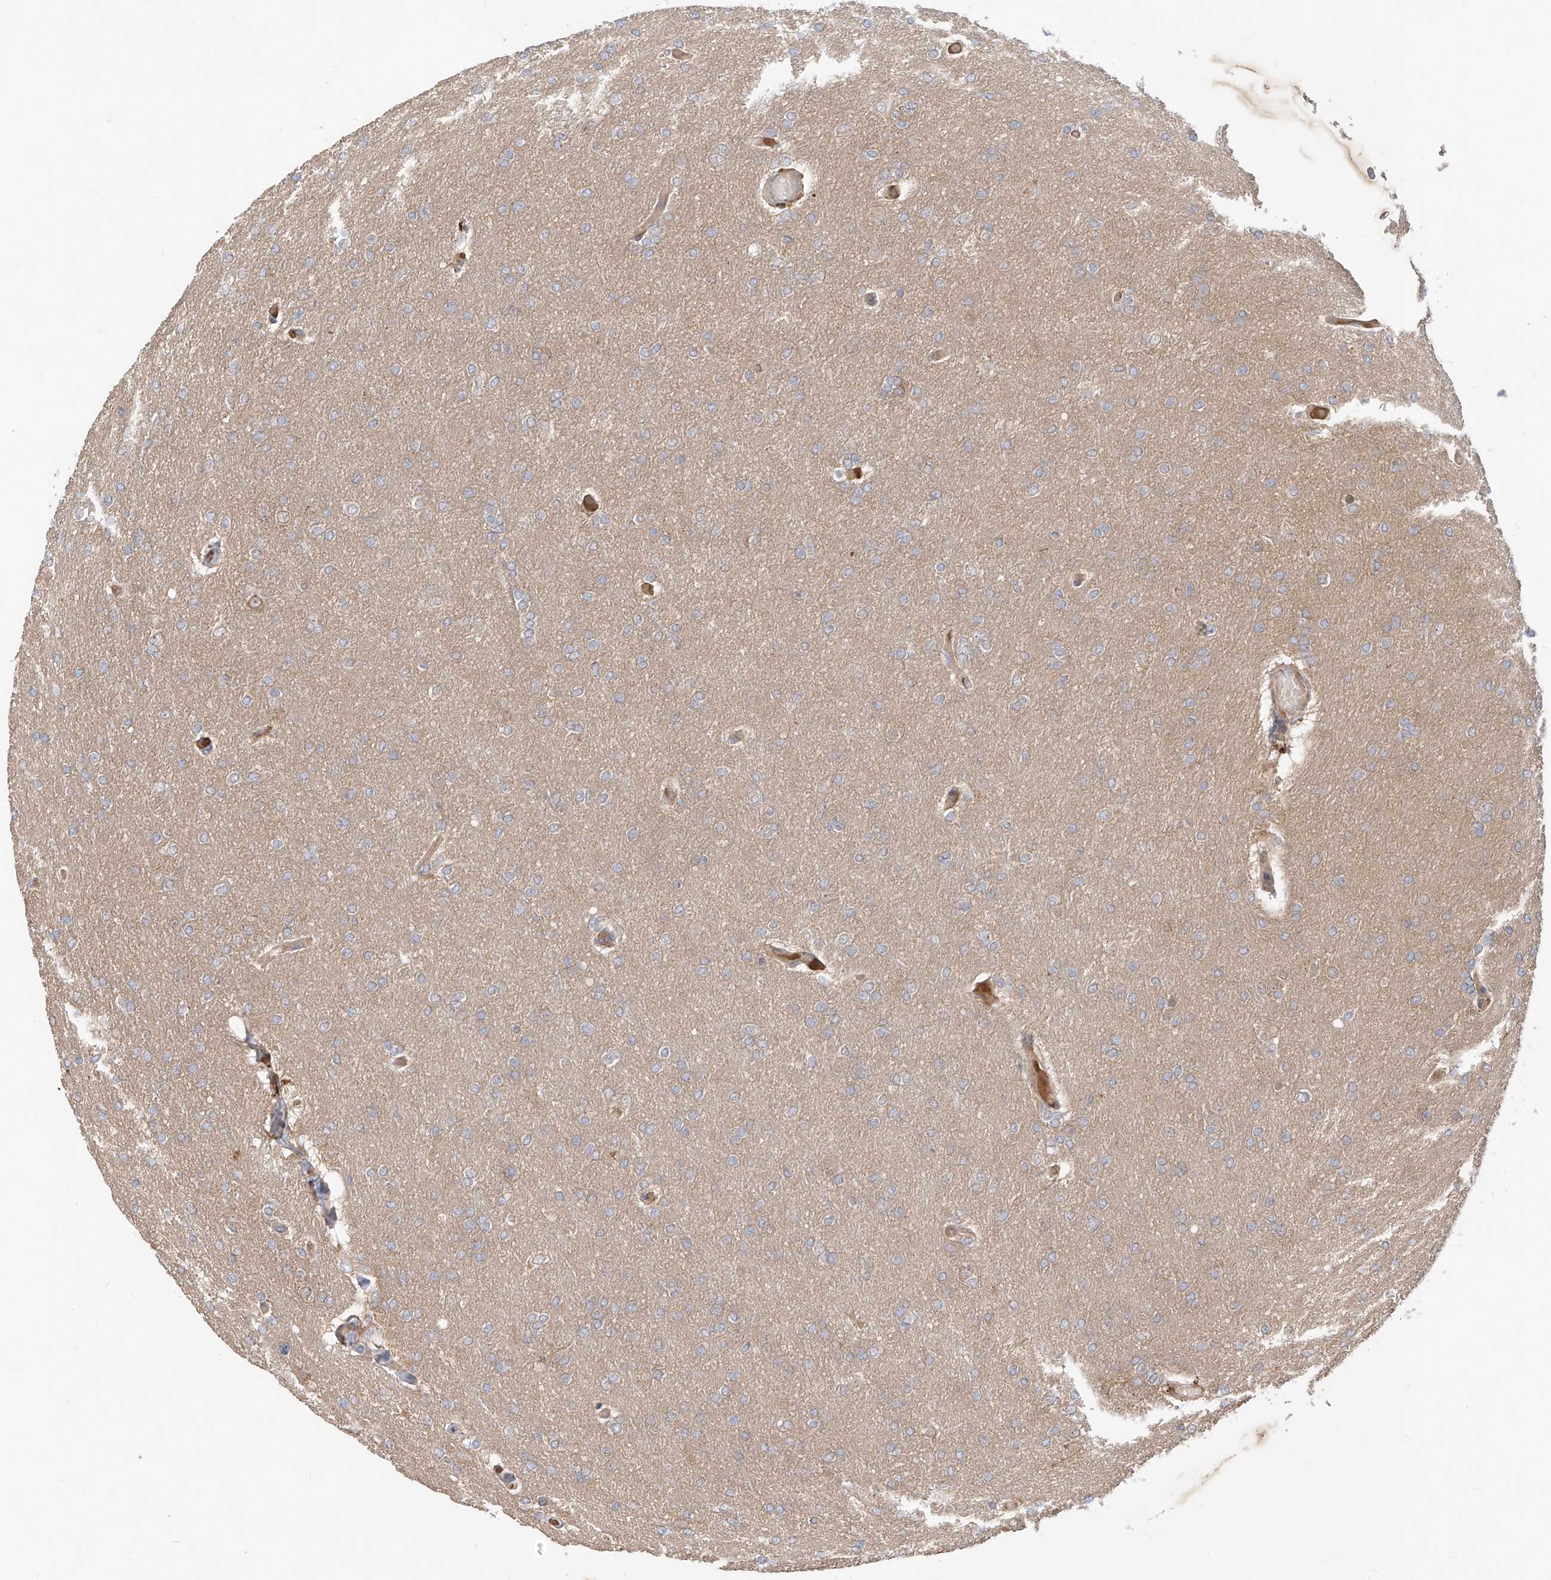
{"staining": {"intensity": "negative", "quantity": "none", "location": "none"}, "tissue": "glioma", "cell_type": "Tumor cells", "image_type": "cancer", "snomed": [{"axis": "morphology", "description": "Glioma, malignant, High grade"}, {"axis": "topography", "description": "Cerebral cortex"}], "caption": "This histopathology image is of malignant glioma (high-grade) stained with immunohistochemistry to label a protein in brown with the nuclei are counter-stained blue. There is no expression in tumor cells. The staining was performed using DAB (3,3'-diaminobenzidine) to visualize the protein expression in brown, while the nuclei were stained in blue with hematoxylin (Magnification: 20x).", "gene": "CACNA2D4", "patient": {"sex": "female", "age": 36}}